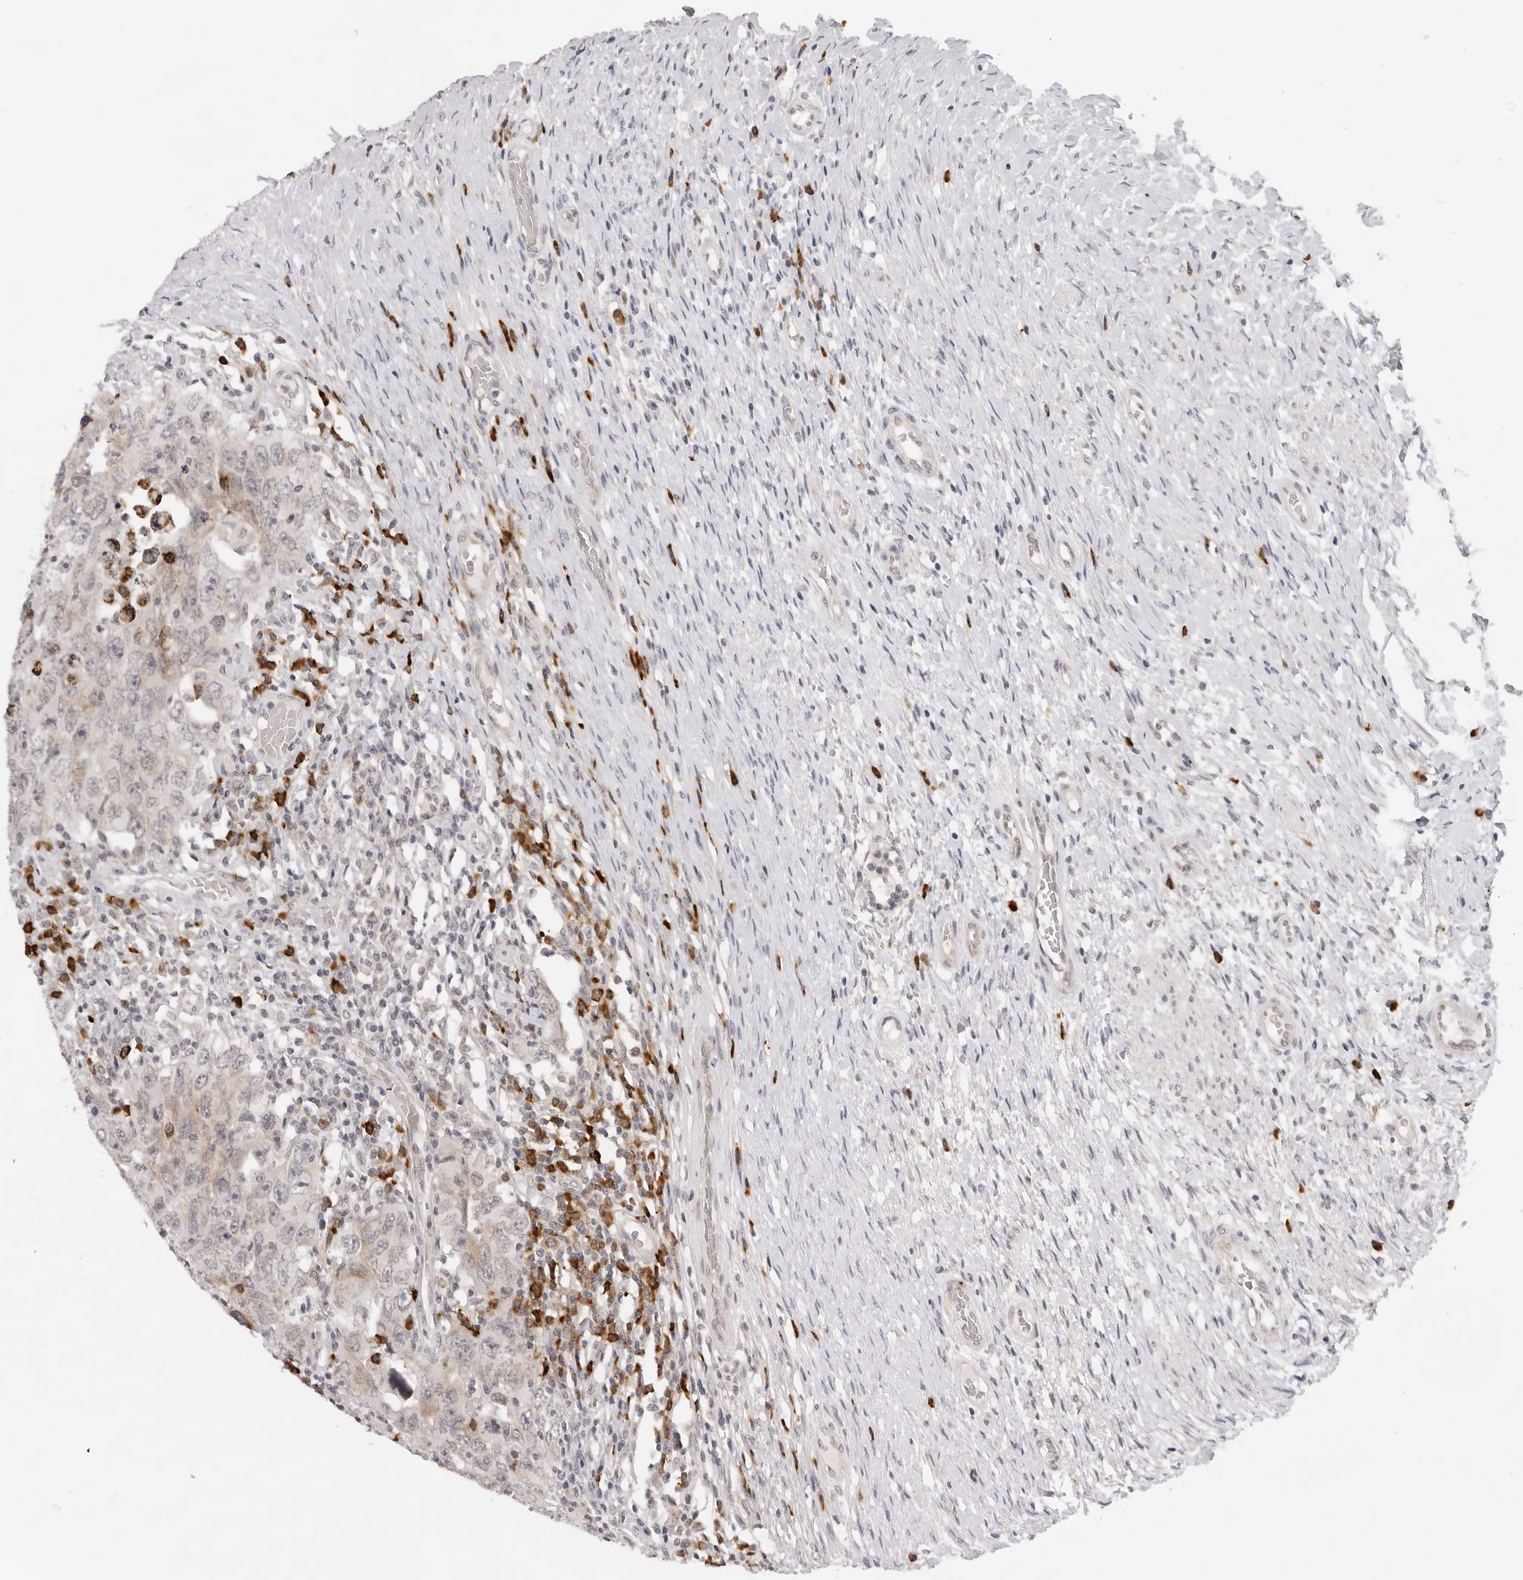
{"staining": {"intensity": "weak", "quantity": "<25%", "location": "cytoplasmic/membranous"}, "tissue": "testis cancer", "cell_type": "Tumor cells", "image_type": "cancer", "snomed": [{"axis": "morphology", "description": "Carcinoma, Embryonal, NOS"}, {"axis": "topography", "description": "Testis"}], "caption": "Image shows no significant protein positivity in tumor cells of testis cancer (embryonal carcinoma).", "gene": "IL17RA", "patient": {"sex": "male", "age": 26}}